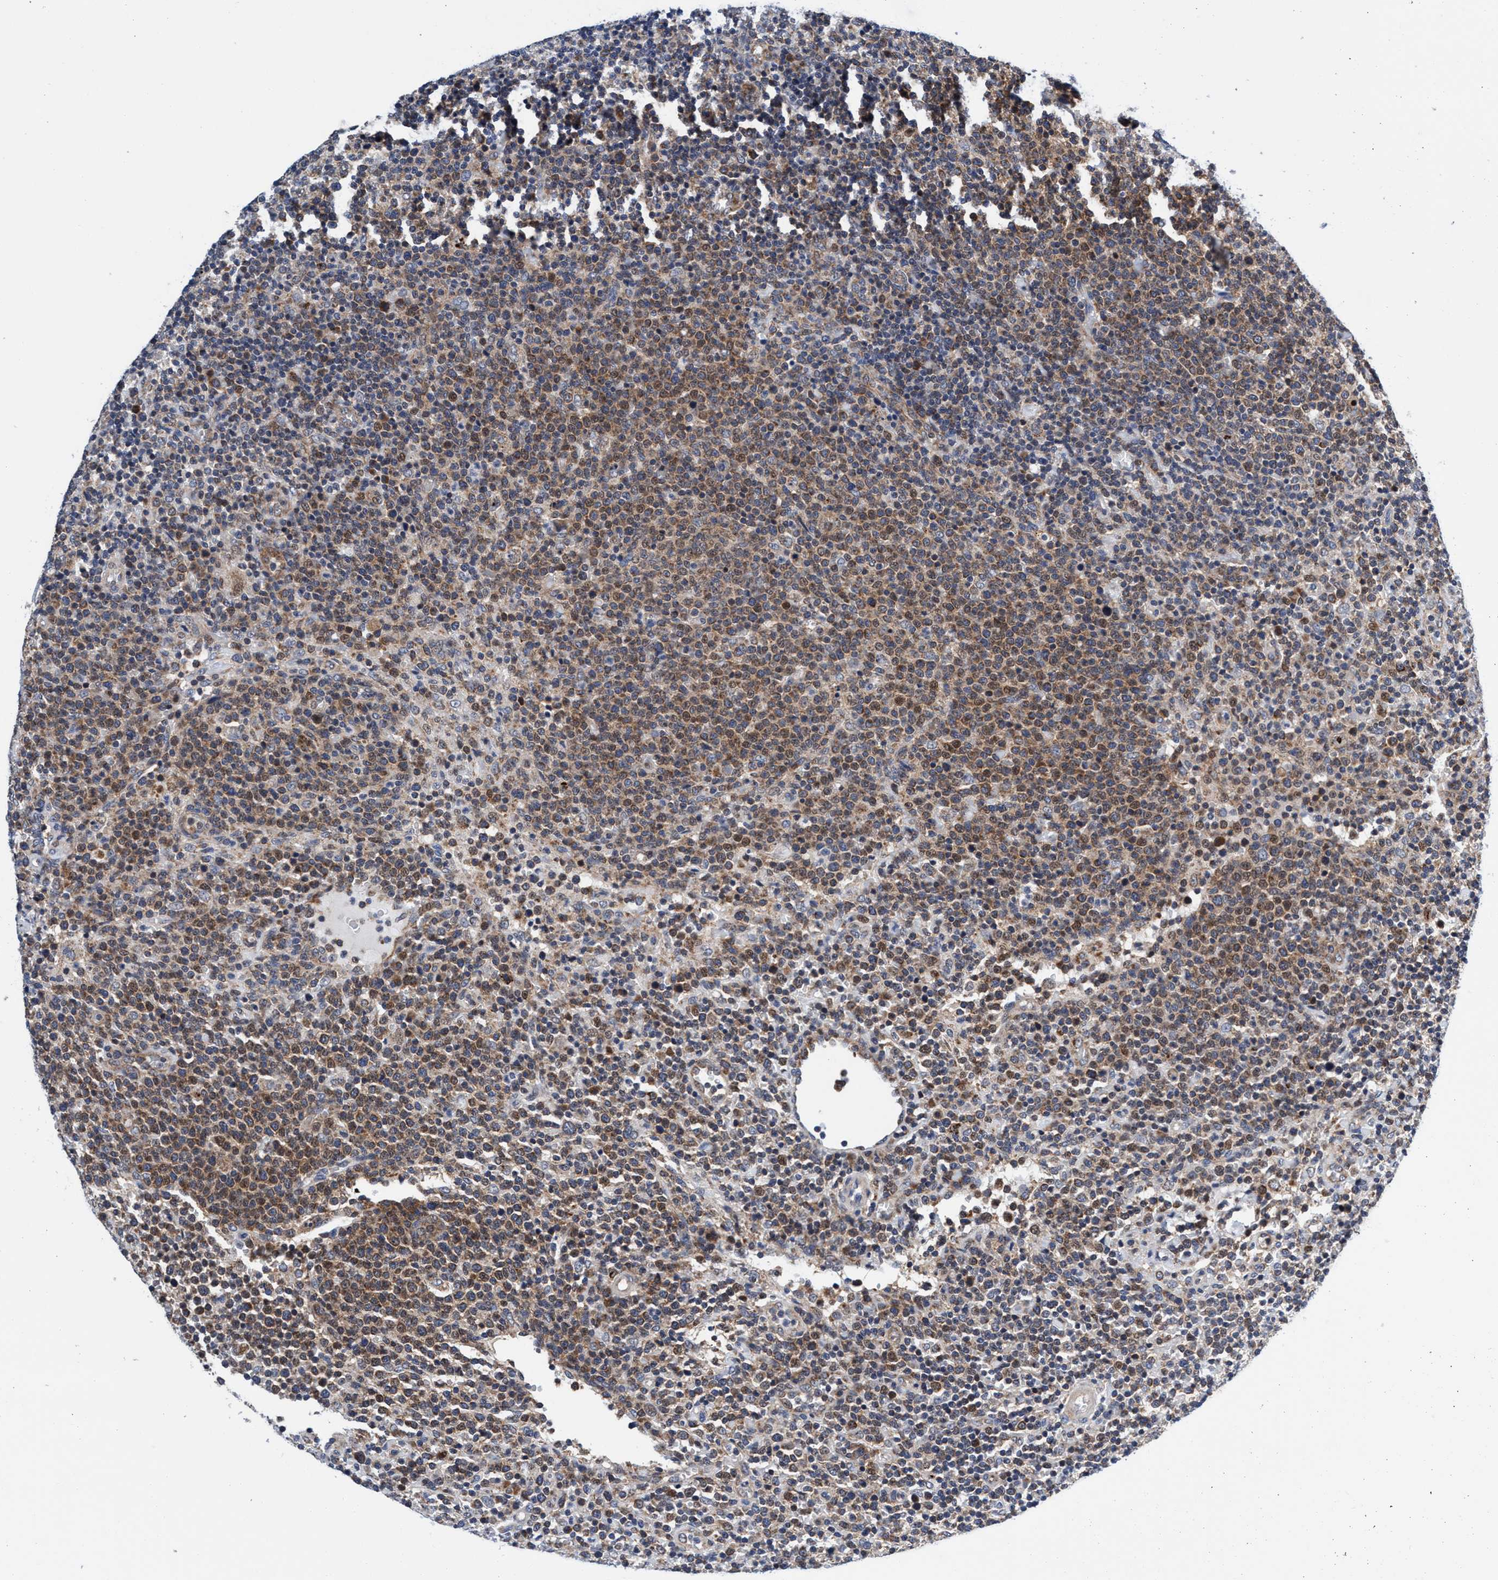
{"staining": {"intensity": "moderate", "quantity": "25%-75%", "location": "cytoplasmic/membranous"}, "tissue": "lymphoma", "cell_type": "Tumor cells", "image_type": "cancer", "snomed": [{"axis": "morphology", "description": "Malignant lymphoma, non-Hodgkin's type, High grade"}, {"axis": "topography", "description": "Lymph node"}], "caption": "Protein analysis of lymphoma tissue demonstrates moderate cytoplasmic/membranous positivity in about 25%-75% of tumor cells.", "gene": "AGAP2", "patient": {"sex": "male", "age": 61}}